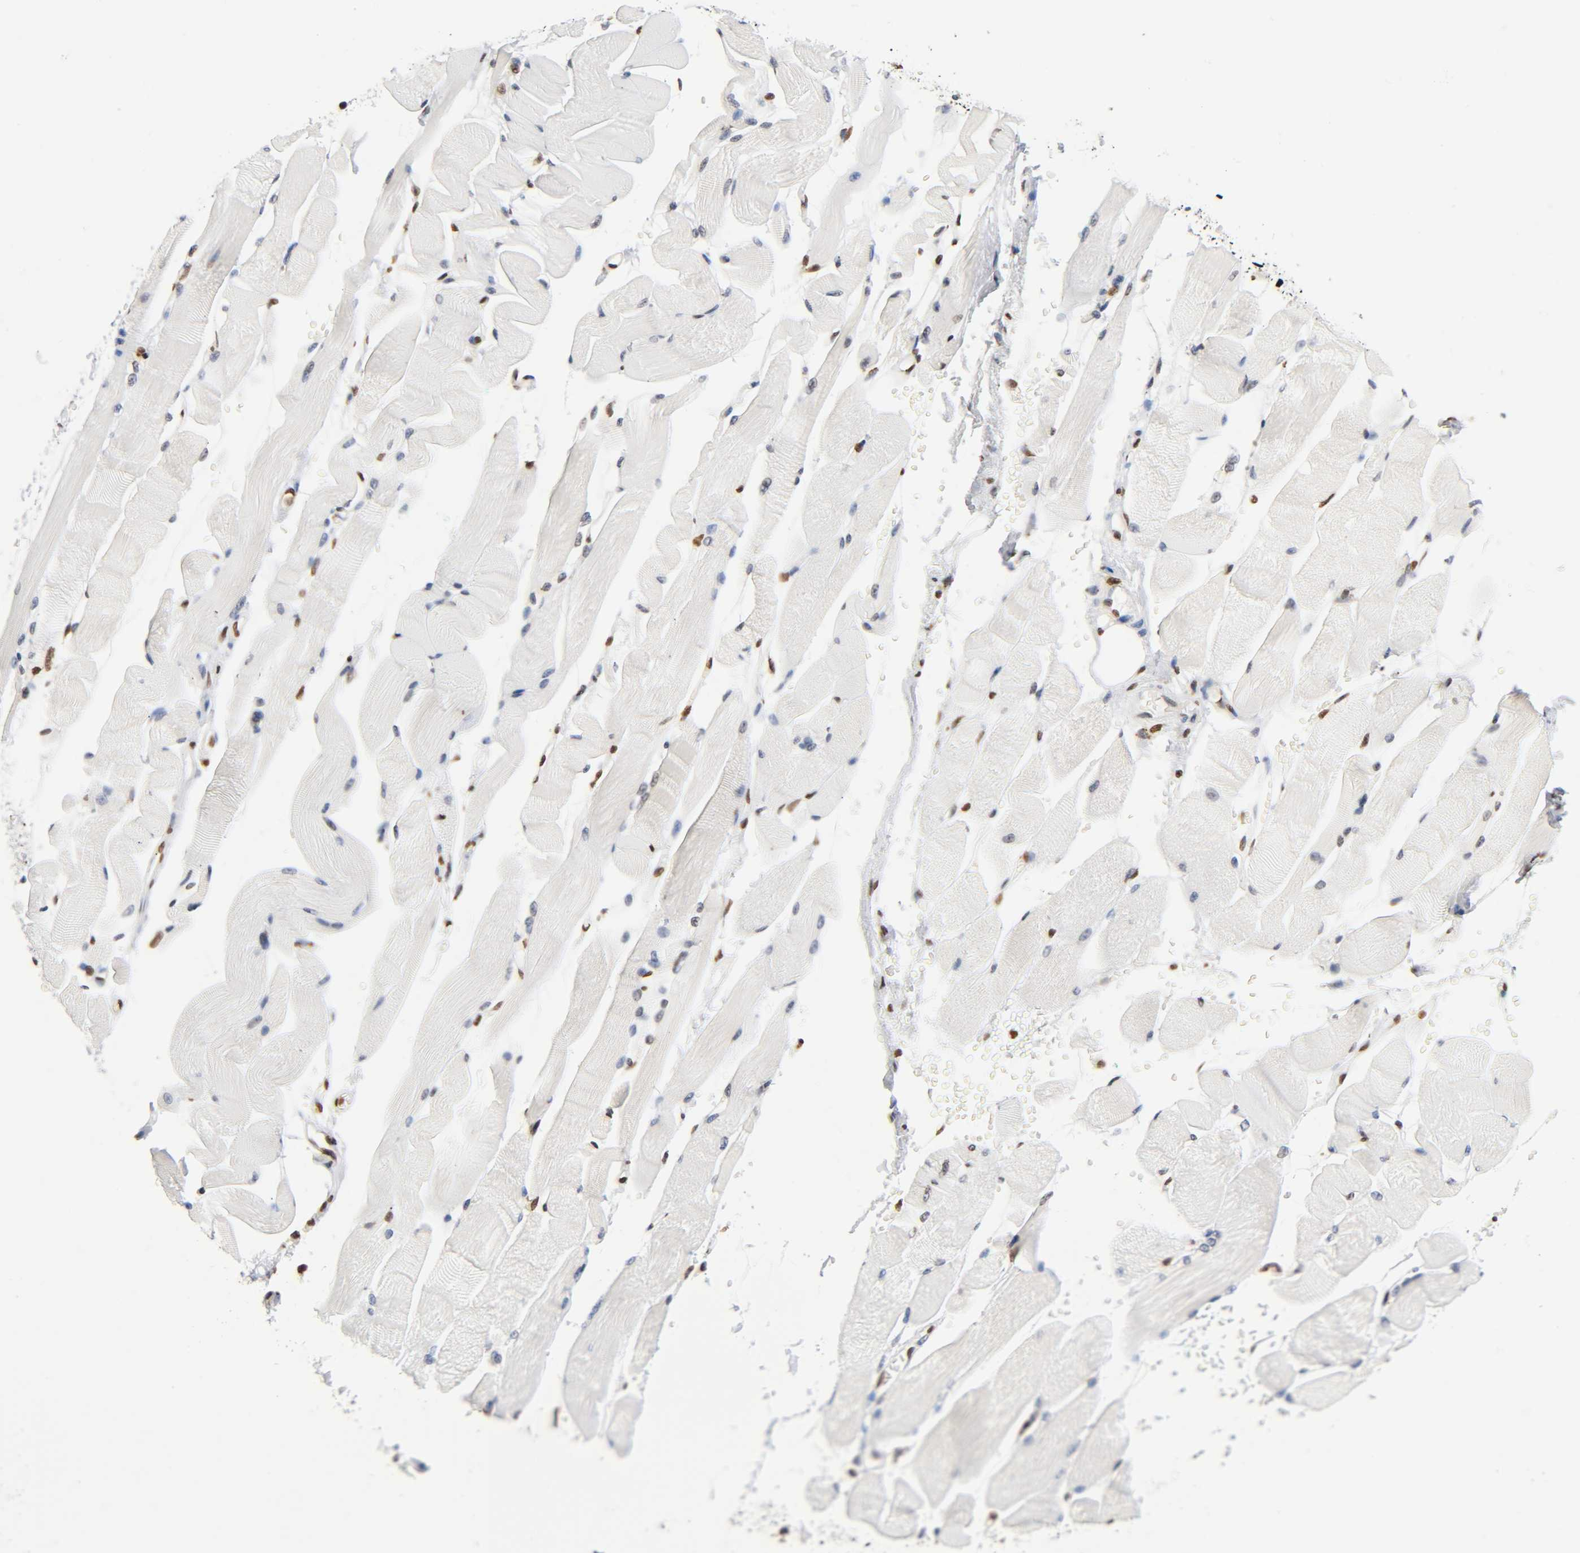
{"staining": {"intensity": "strong", "quantity": "25%-75%", "location": "nuclear"}, "tissue": "skeletal muscle", "cell_type": "Myocytes", "image_type": "normal", "snomed": [{"axis": "morphology", "description": "Normal tissue, NOS"}, {"axis": "topography", "description": "Skeletal muscle"}, {"axis": "topography", "description": "Peripheral nerve tissue"}], "caption": "IHC of unremarkable skeletal muscle exhibits high levels of strong nuclear staining in about 25%-75% of myocytes.", "gene": "HOXA6", "patient": {"sex": "female", "age": 84}}